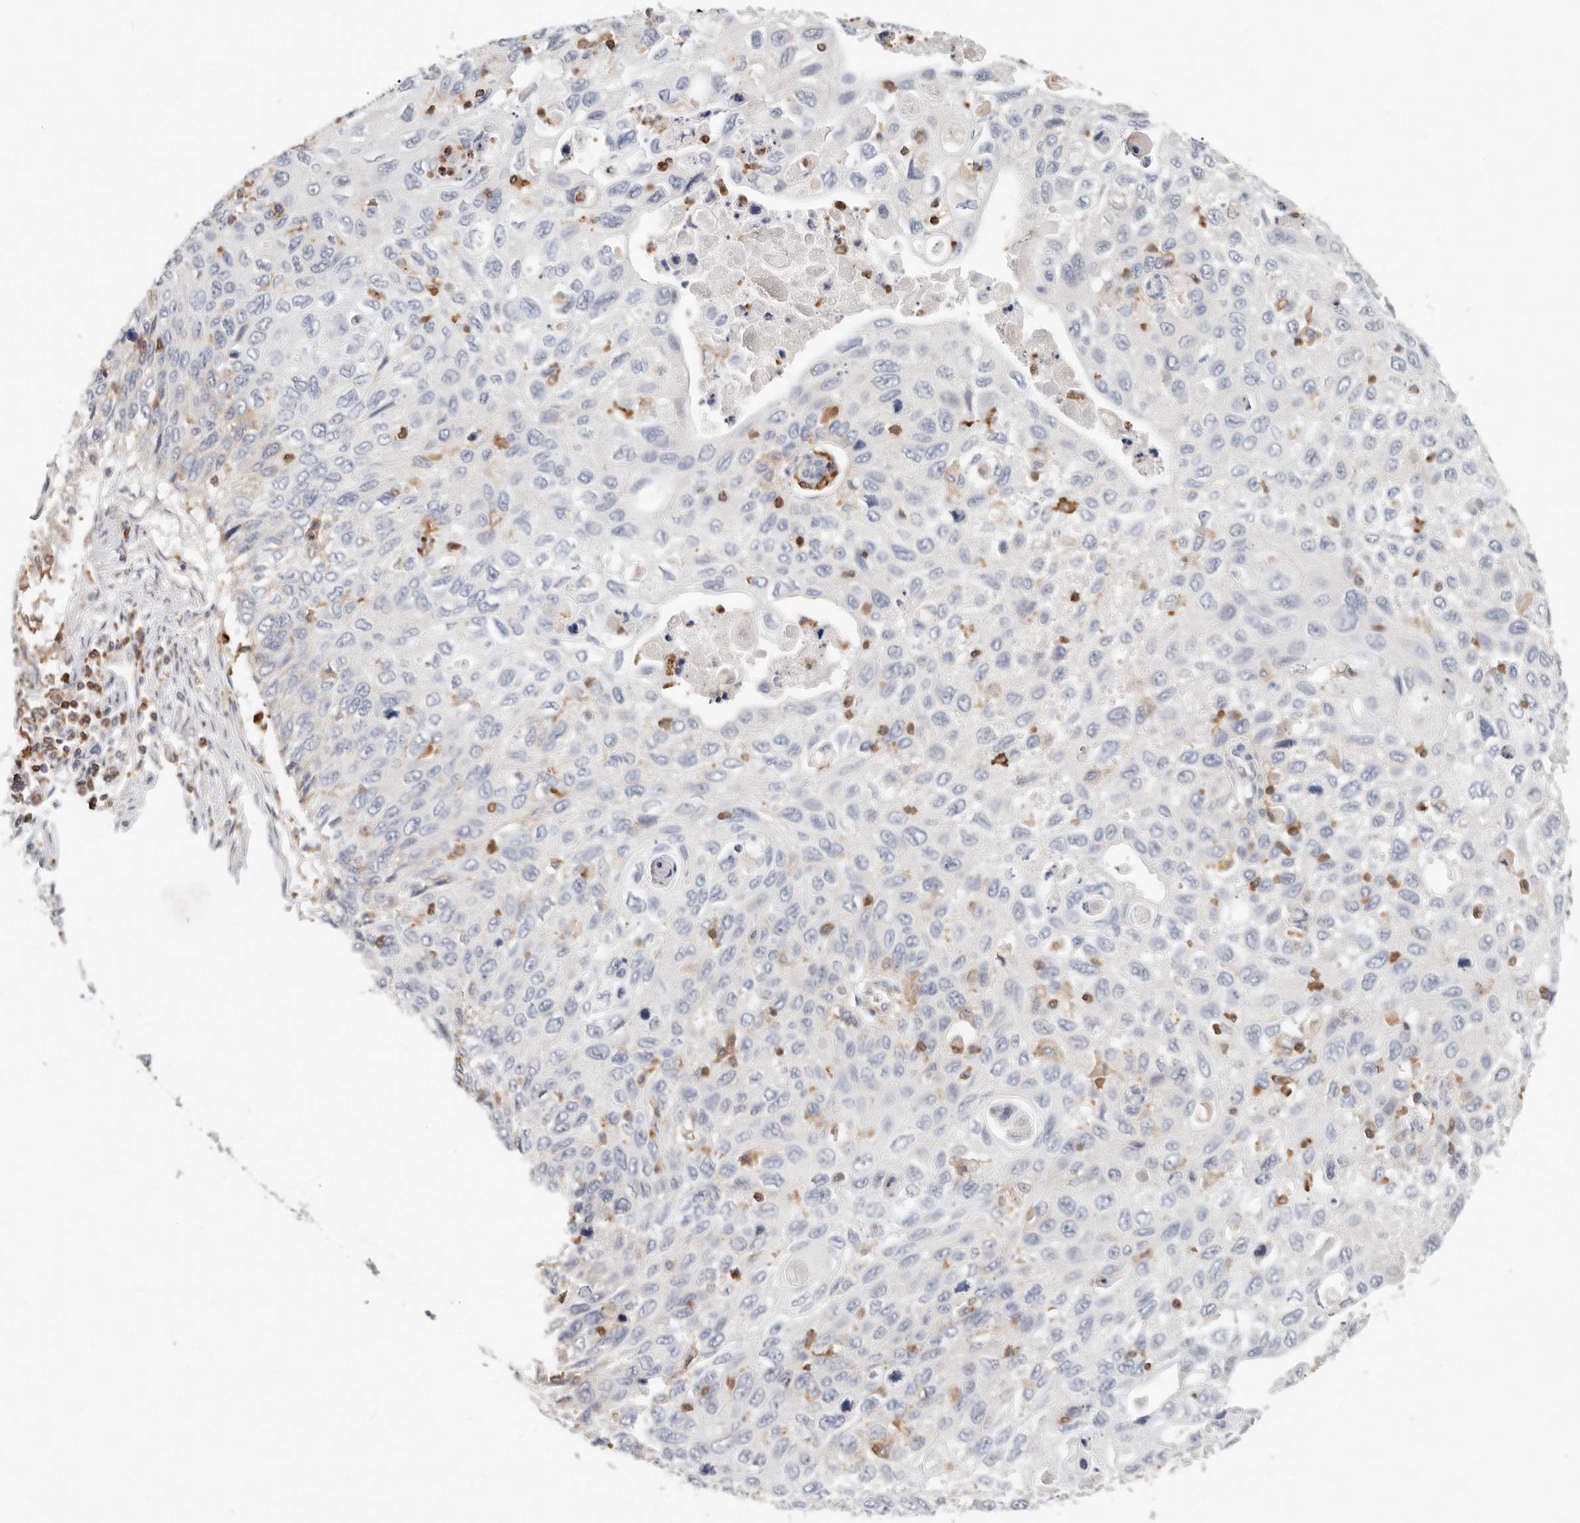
{"staining": {"intensity": "negative", "quantity": "none", "location": "none"}, "tissue": "cervical cancer", "cell_type": "Tumor cells", "image_type": "cancer", "snomed": [{"axis": "morphology", "description": "Squamous cell carcinoma, NOS"}, {"axis": "topography", "description": "Cervix"}], "caption": "Tumor cells are negative for brown protein staining in cervical cancer (squamous cell carcinoma).", "gene": "TMEM63B", "patient": {"sex": "female", "age": 70}}